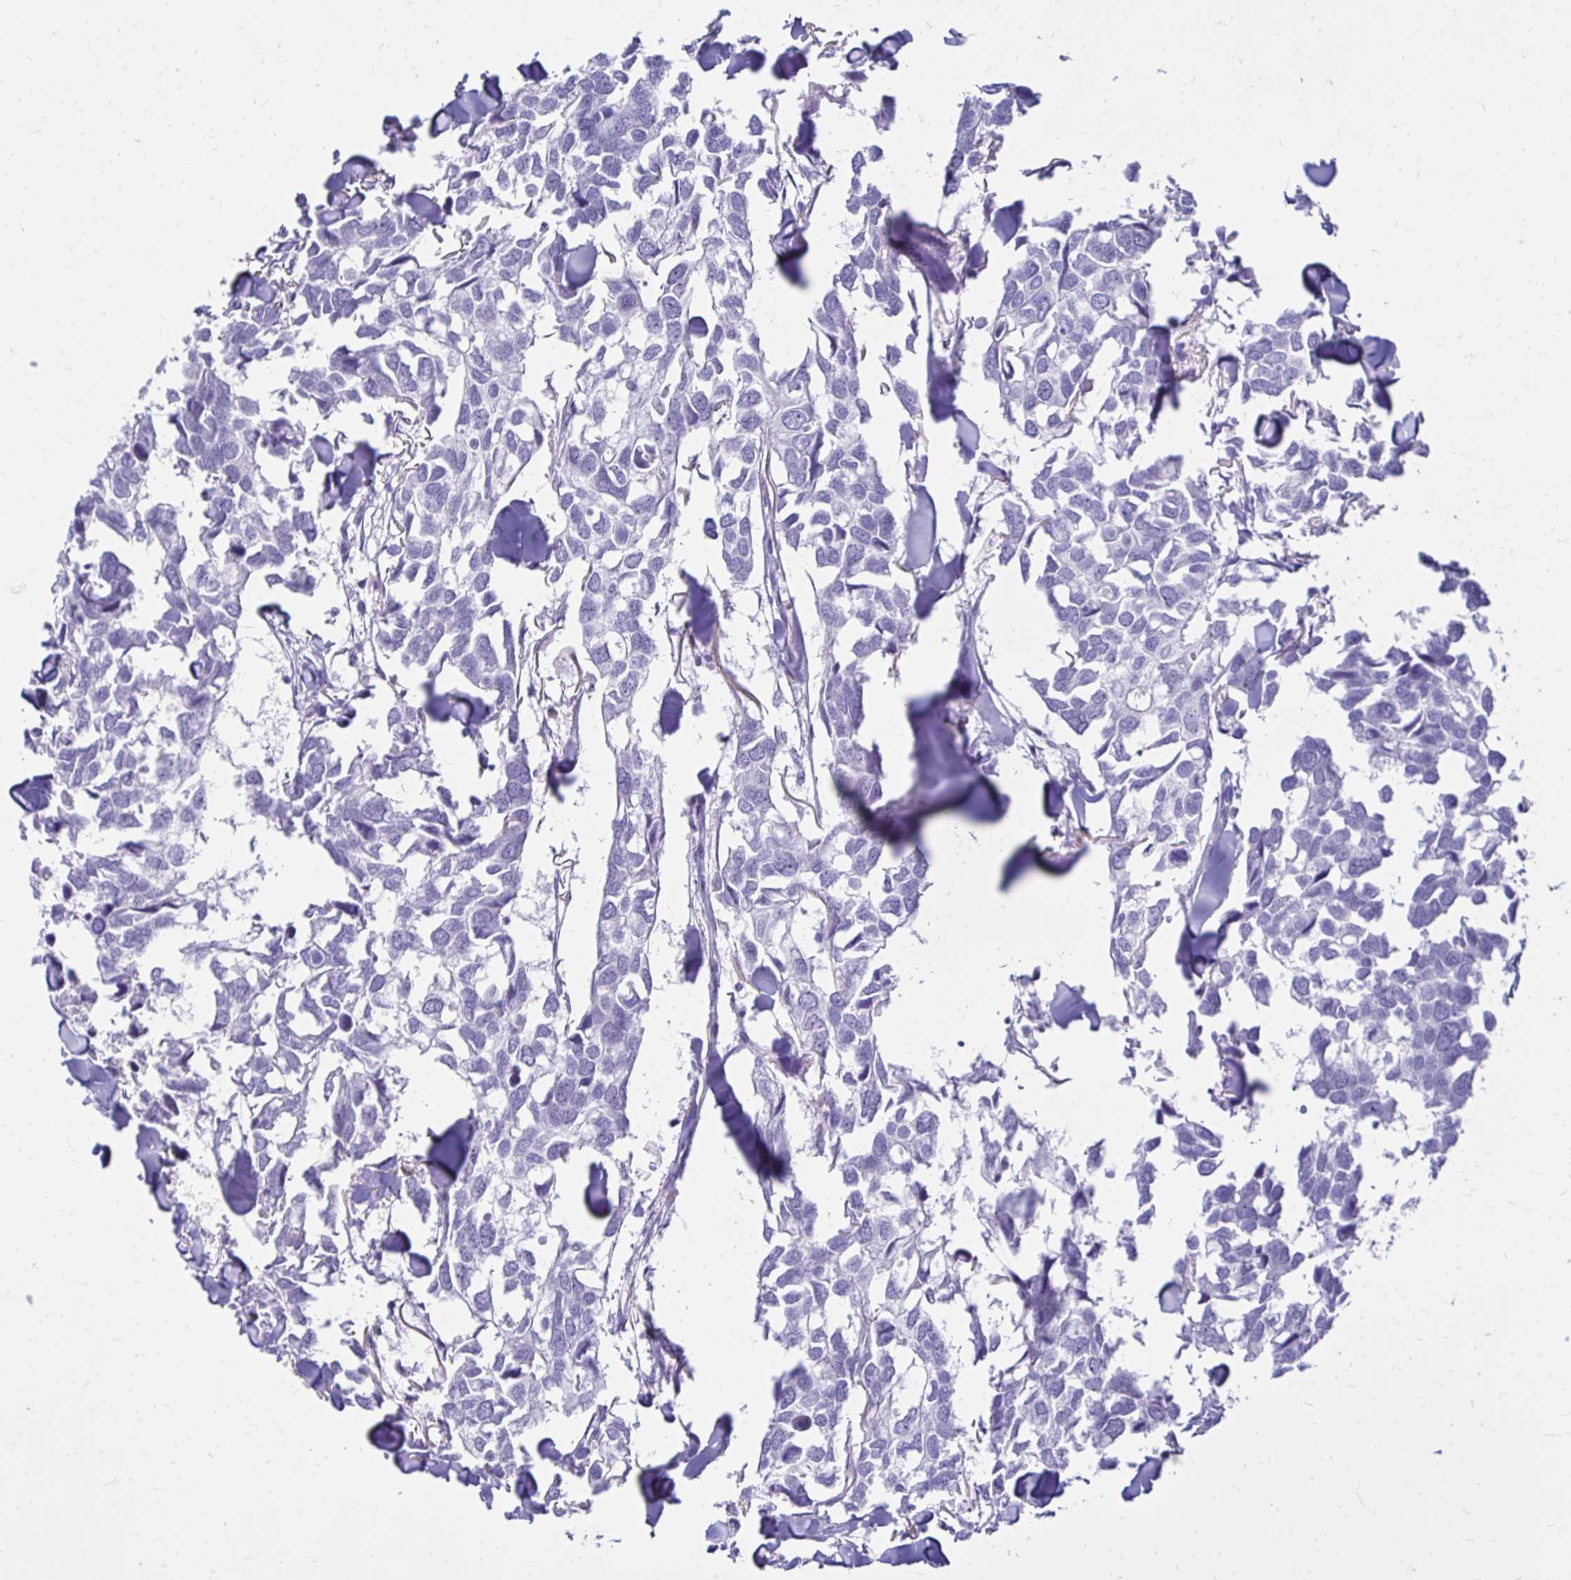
{"staining": {"intensity": "negative", "quantity": "none", "location": "none"}, "tissue": "breast cancer", "cell_type": "Tumor cells", "image_type": "cancer", "snomed": [{"axis": "morphology", "description": "Duct carcinoma"}, {"axis": "topography", "description": "Breast"}], "caption": "This is a image of IHC staining of breast cancer, which shows no expression in tumor cells. (Immunohistochemistry, brightfield microscopy, high magnification).", "gene": "CST5", "patient": {"sex": "female", "age": 83}}